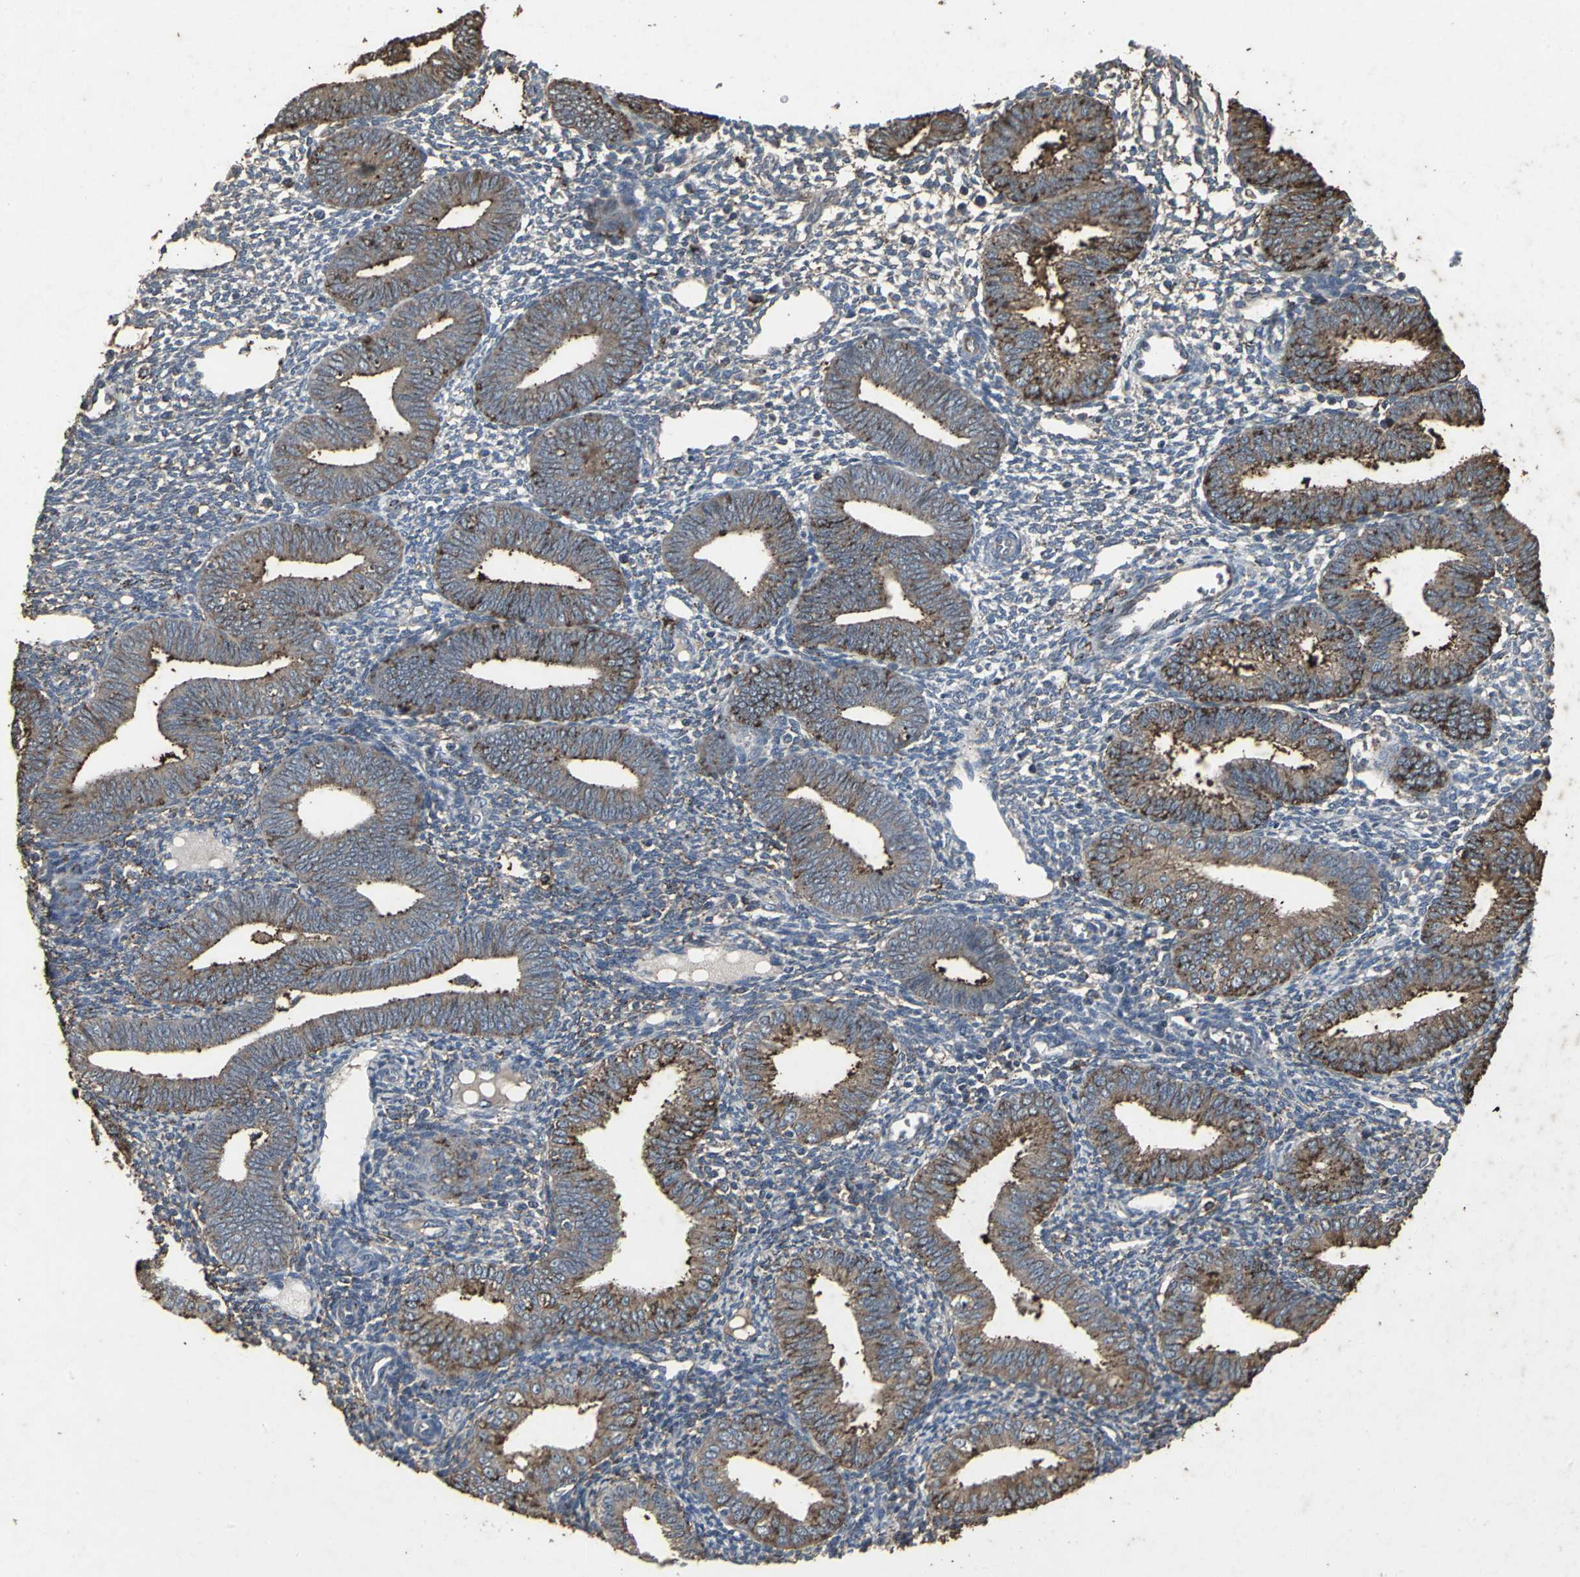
{"staining": {"intensity": "negative", "quantity": "none", "location": "none"}, "tissue": "endometrium", "cell_type": "Cells in endometrial stroma", "image_type": "normal", "snomed": [{"axis": "morphology", "description": "Normal tissue, NOS"}, {"axis": "topography", "description": "Endometrium"}], "caption": "DAB immunohistochemical staining of benign human endometrium reveals no significant expression in cells in endometrial stroma.", "gene": "CCR9", "patient": {"sex": "female", "age": 61}}